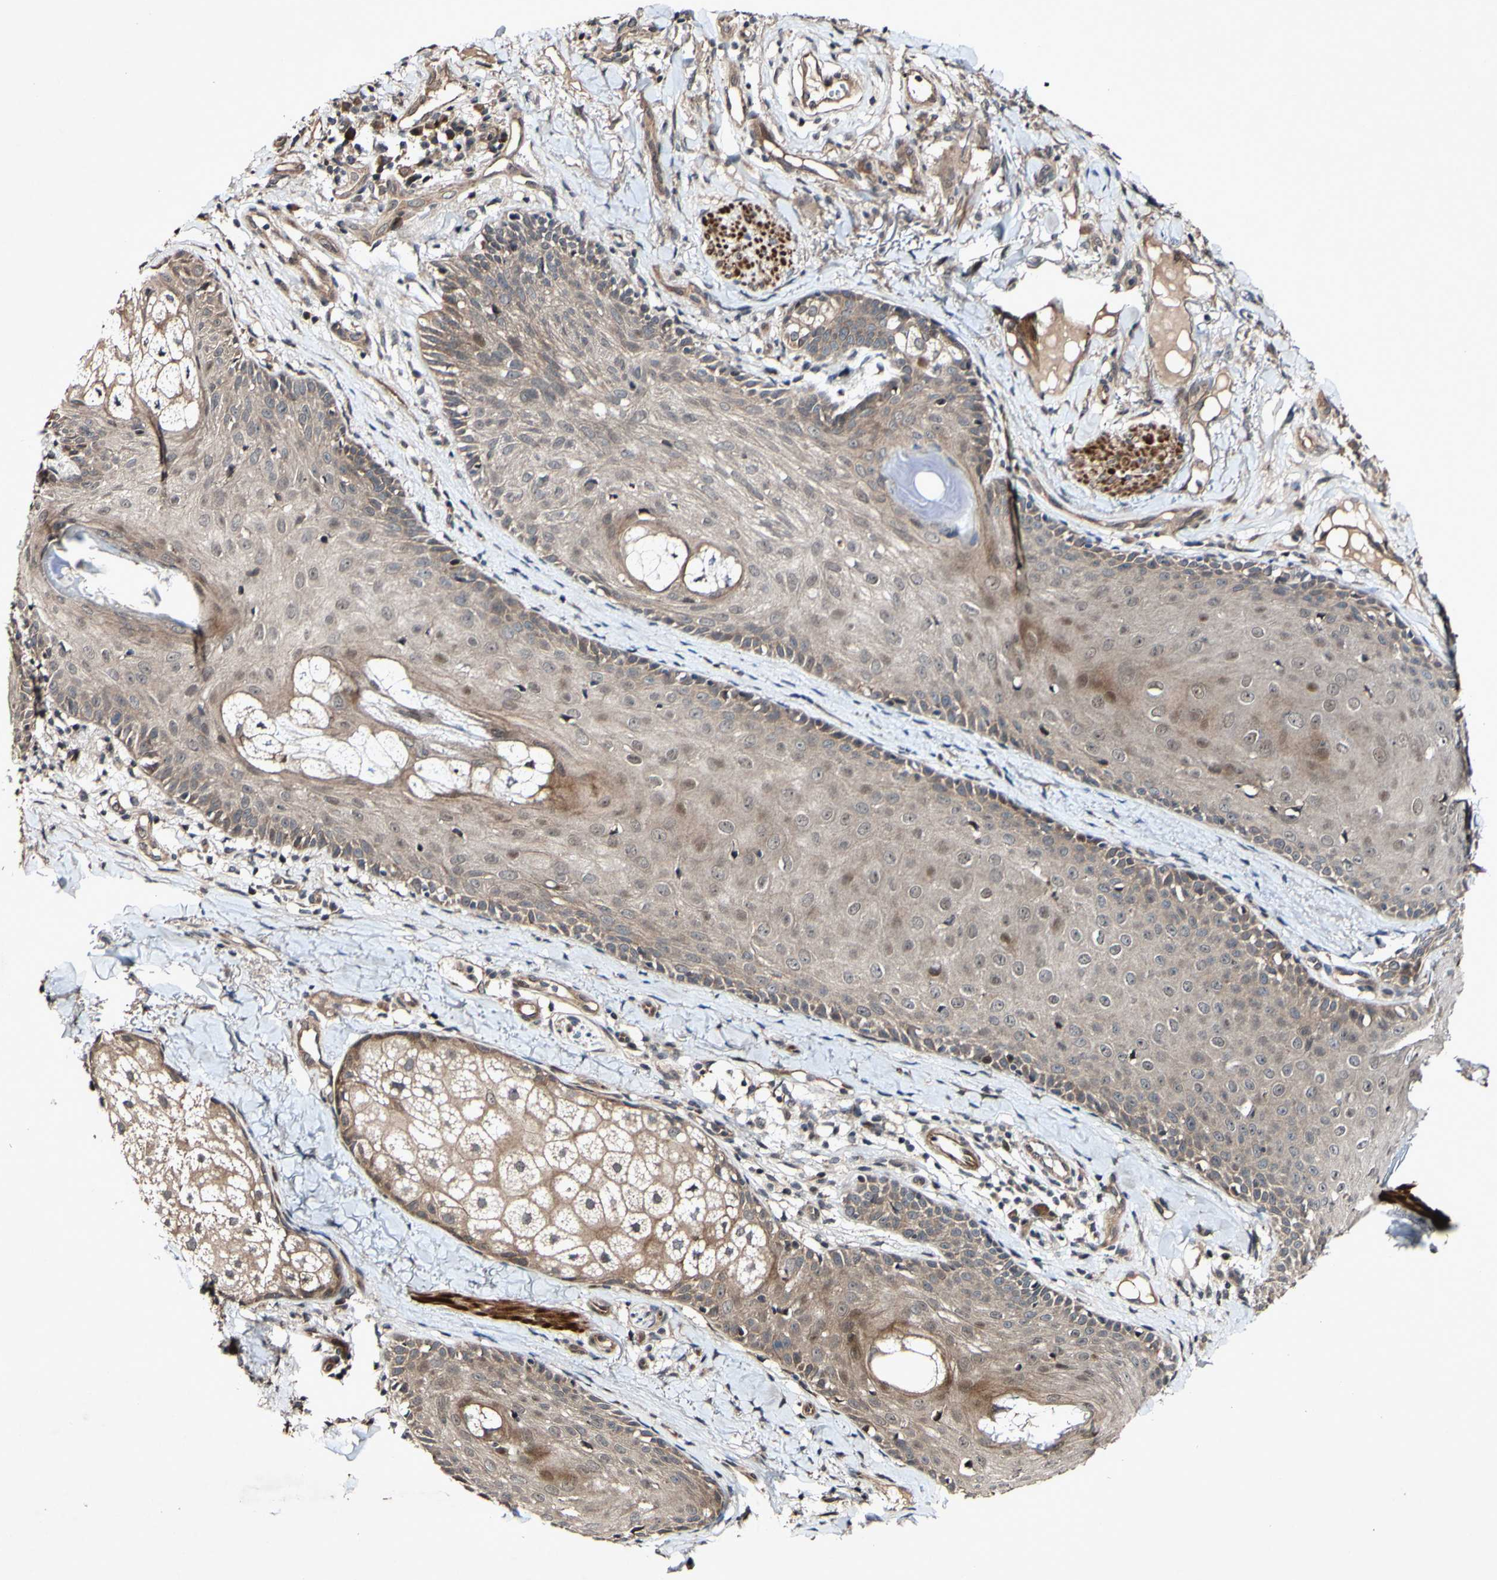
{"staining": {"intensity": "moderate", "quantity": ">75%", "location": "cytoplasmic/membranous"}, "tissue": "skin cancer", "cell_type": "Tumor cells", "image_type": "cancer", "snomed": [{"axis": "morphology", "description": "Normal tissue, NOS"}, {"axis": "morphology", "description": "Basal cell carcinoma"}, {"axis": "topography", "description": "Skin"}], "caption": "Moderate cytoplasmic/membranous positivity is seen in about >75% of tumor cells in skin cancer. (DAB IHC, brown staining for protein, blue staining for nuclei).", "gene": "CSNK1E", "patient": {"sex": "male", "age": 52}}